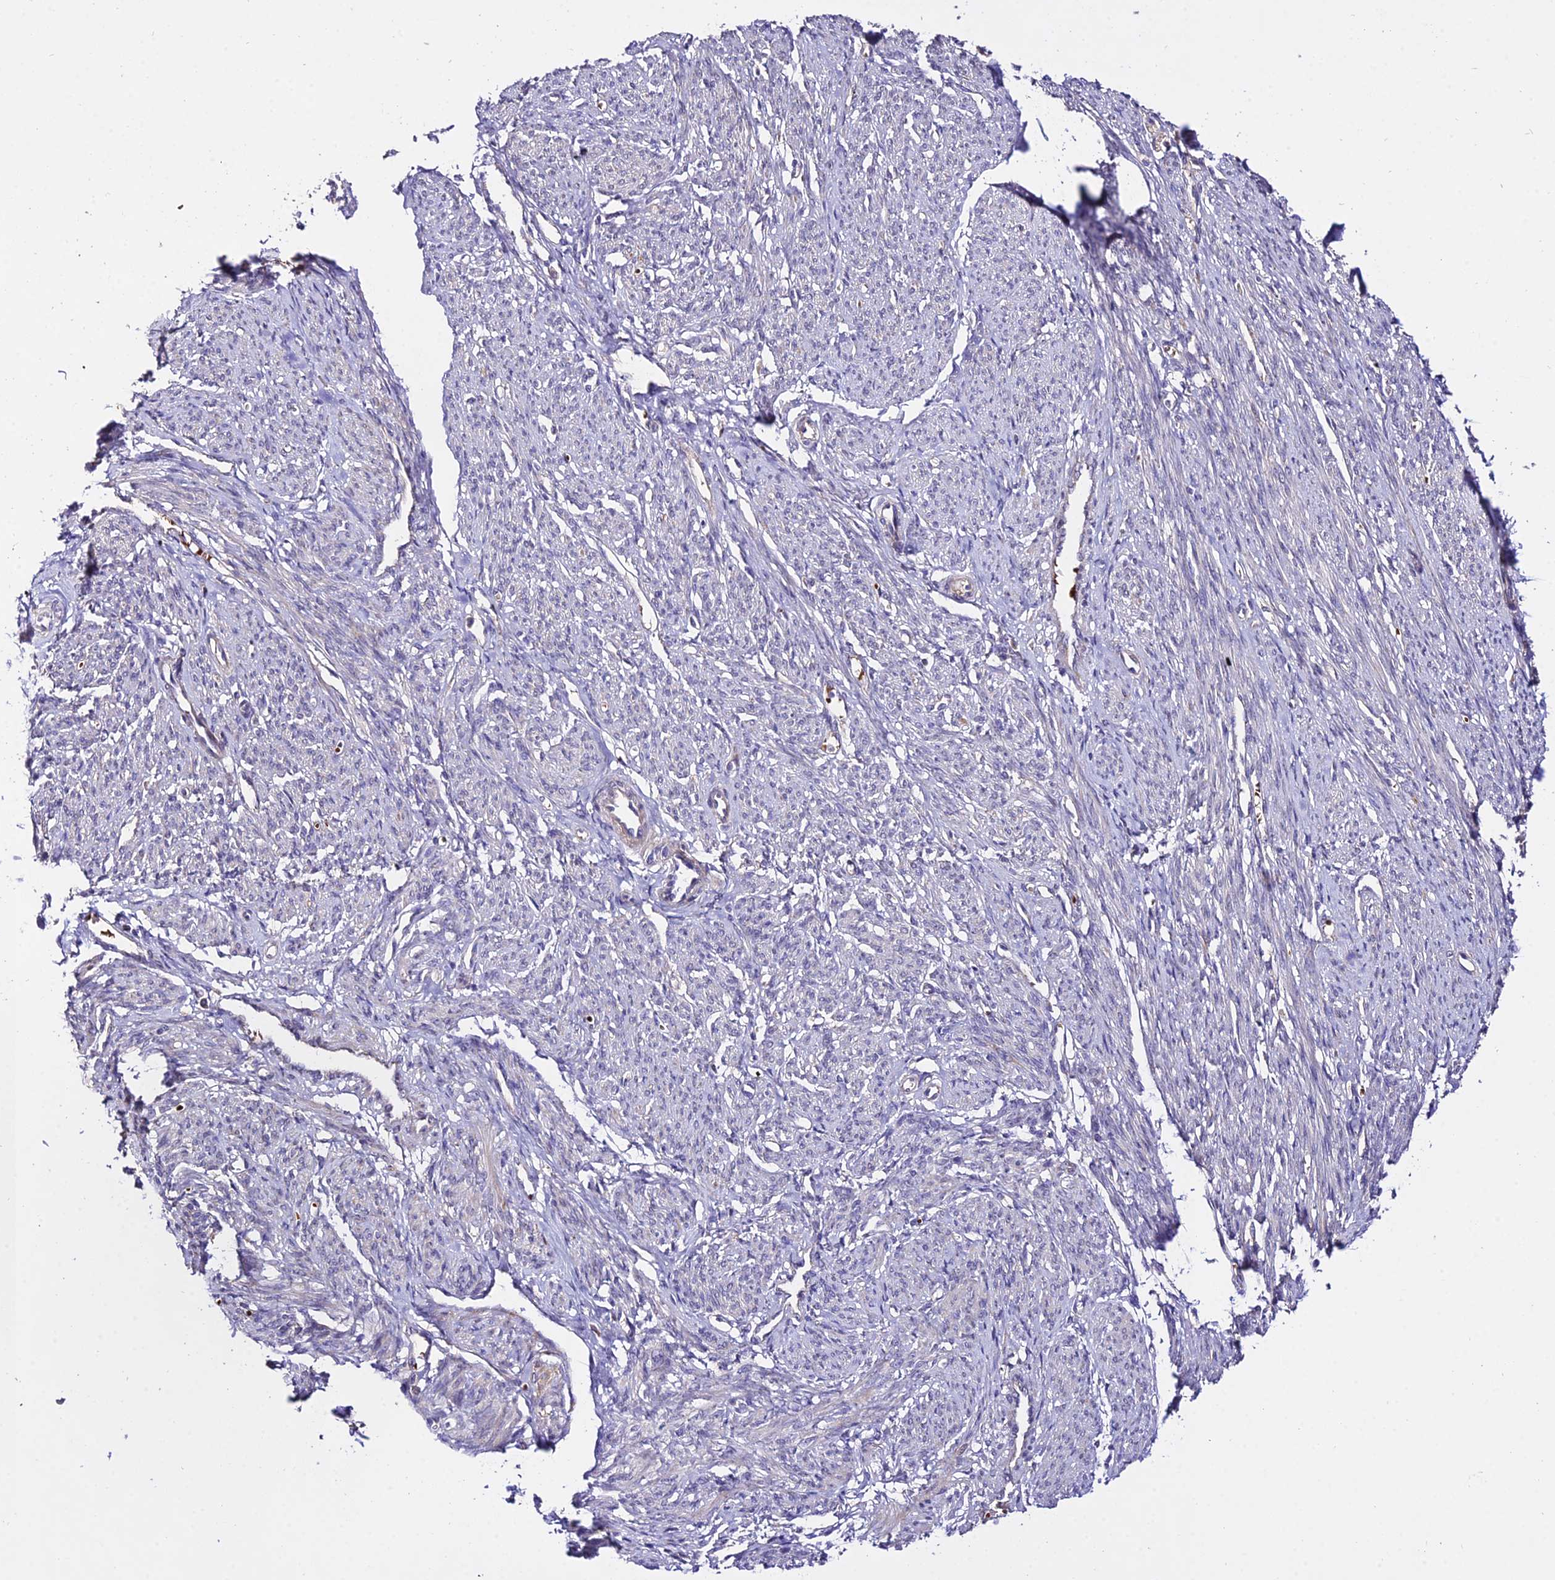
{"staining": {"intensity": "moderate", "quantity": "<25%", "location": "cytoplasmic/membranous"}, "tissue": "smooth muscle", "cell_type": "Smooth muscle cells", "image_type": "normal", "snomed": [{"axis": "morphology", "description": "Normal tissue, NOS"}, {"axis": "topography", "description": "Smooth muscle"}], "caption": "An image of smooth muscle stained for a protein exhibits moderate cytoplasmic/membranous brown staining in smooth muscle cells. (DAB = brown stain, brightfield microscopy at high magnification).", "gene": "WDR5B", "patient": {"sex": "female", "age": 65}}